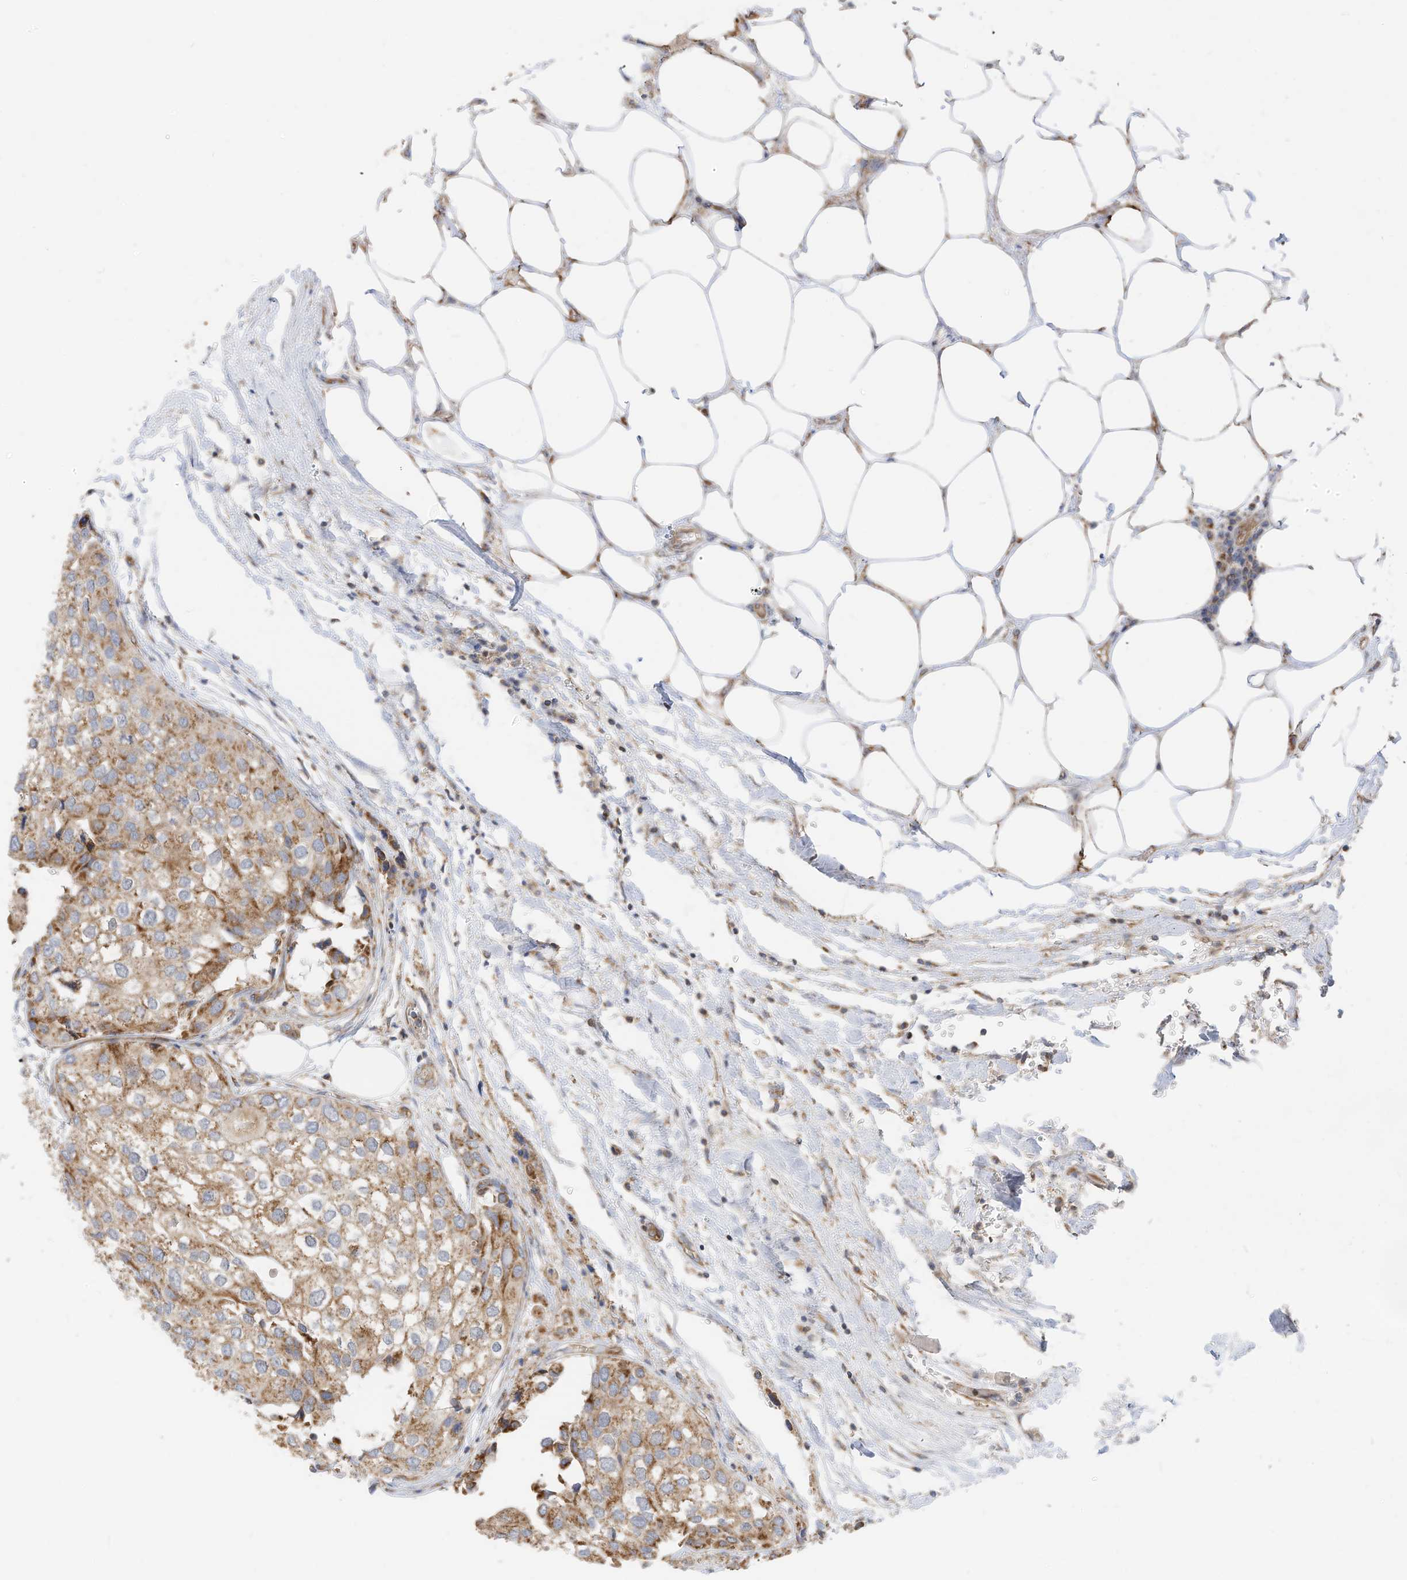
{"staining": {"intensity": "moderate", "quantity": "25%-75%", "location": "cytoplasmic/membranous"}, "tissue": "urothelial cancer", "cell_type": "Tumor cells", "image_type": "cancer", "snomed": [{"axis": "morphology", "description": "Urothelial carcinoma, High grade"}, {"axis": "topography", "description": "Urinary bladder"}], "caption": "Protein staining shows moderate cytoplasmic/membranous expression in about 25%-75% of tumor cells in high-grade urothelial carcinoma.", "gene": "METTL6", "patient": {"sex": "male", "age": 64}}